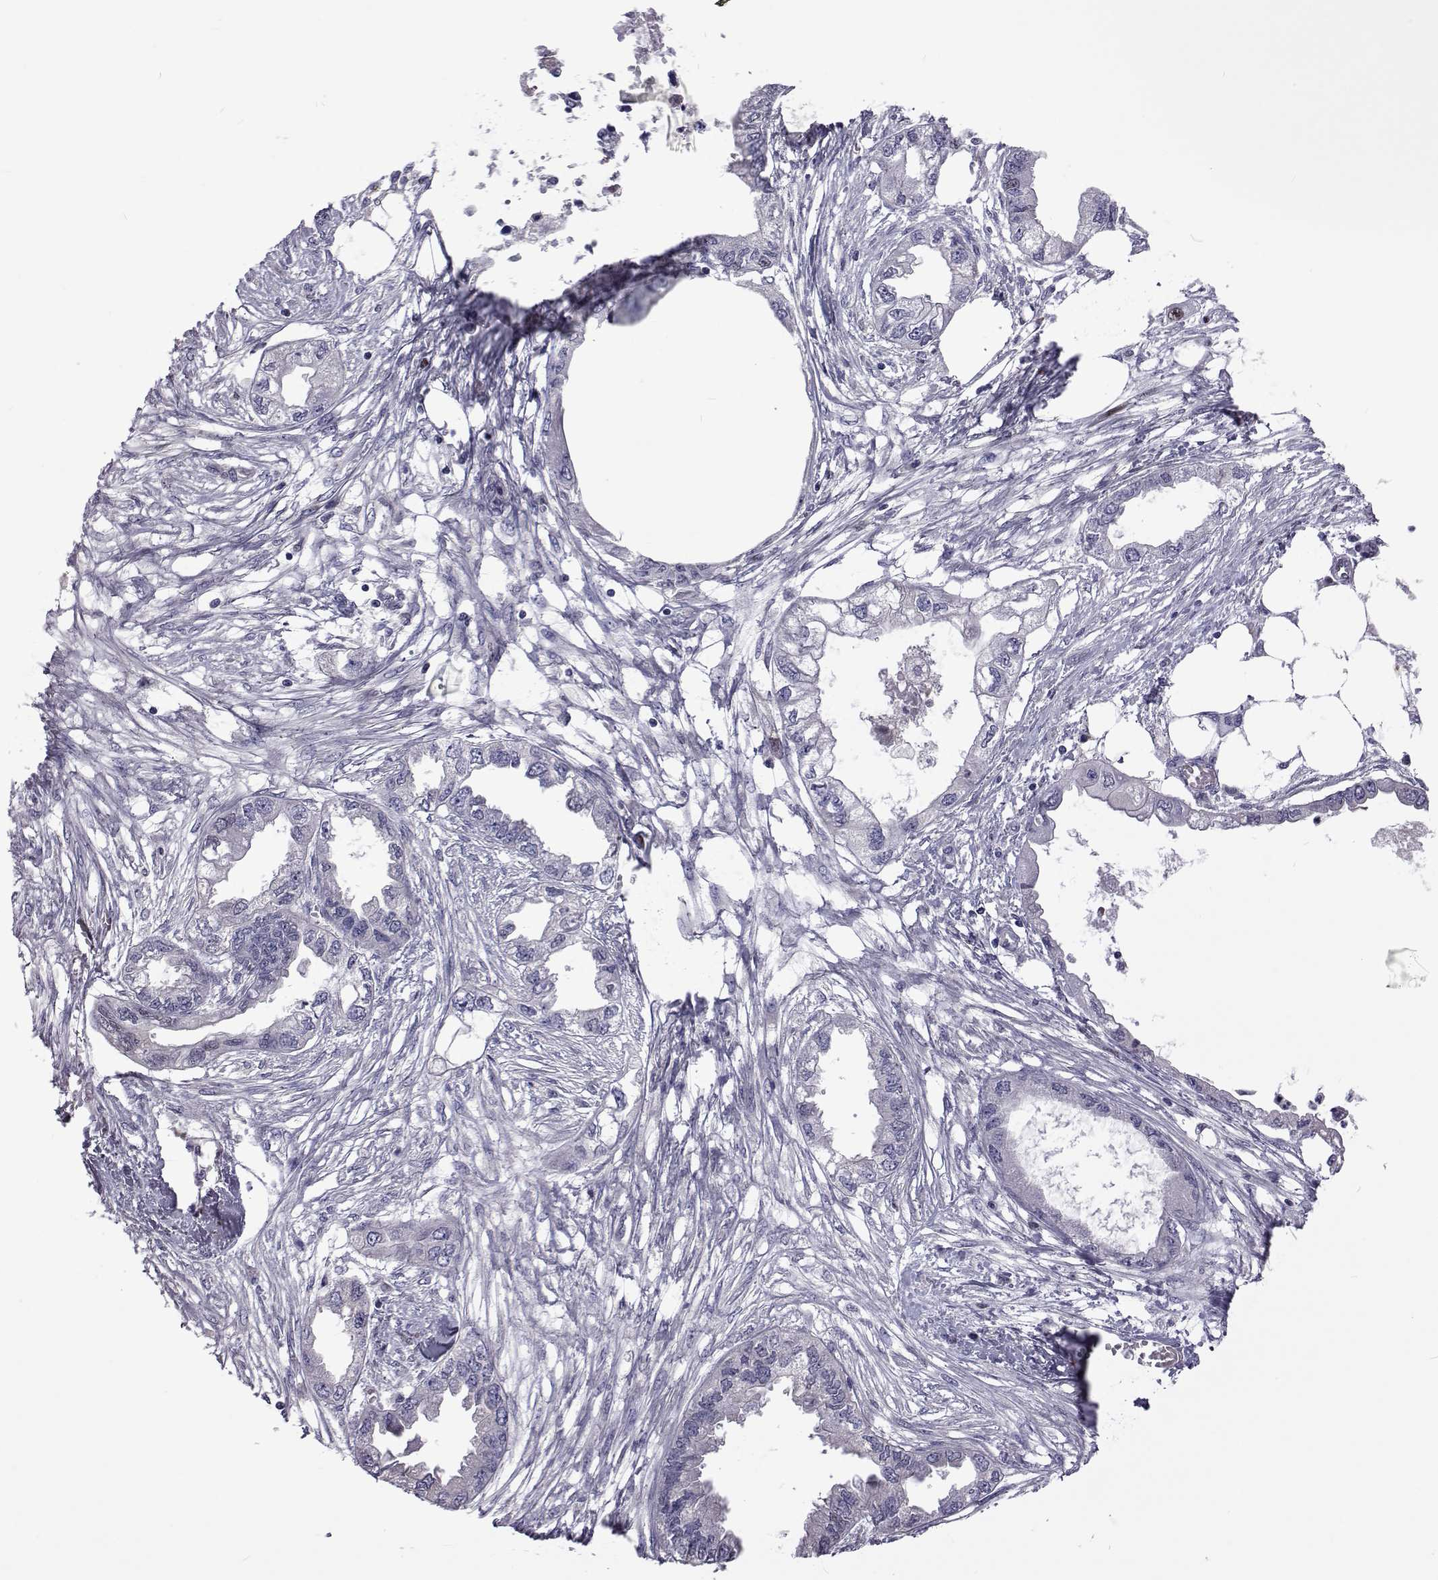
{"staining": {"intensity": "negative", "quantity": "none", "location": "none"}, "tissue": "endometrial cancer", "cell_type": "Tumor cells", "image_type": "cancer", "snomed": [{"axis": "morphology", "description": "Adenocarcinoma, NOS"}, {"axis": "morphology", "description": "Adenocarcinoma, metastatic, NOS"}, {"axis": "topography", "description": "Adipose tissue"}, {"axis": "topography", "description": "Endometrium"}], "caption": "Endometrial cancer stained for a protein using IHC shows no expression tumor cells.", "gene": "TCF15", "patient": {"sex": "female", "age": 67}}